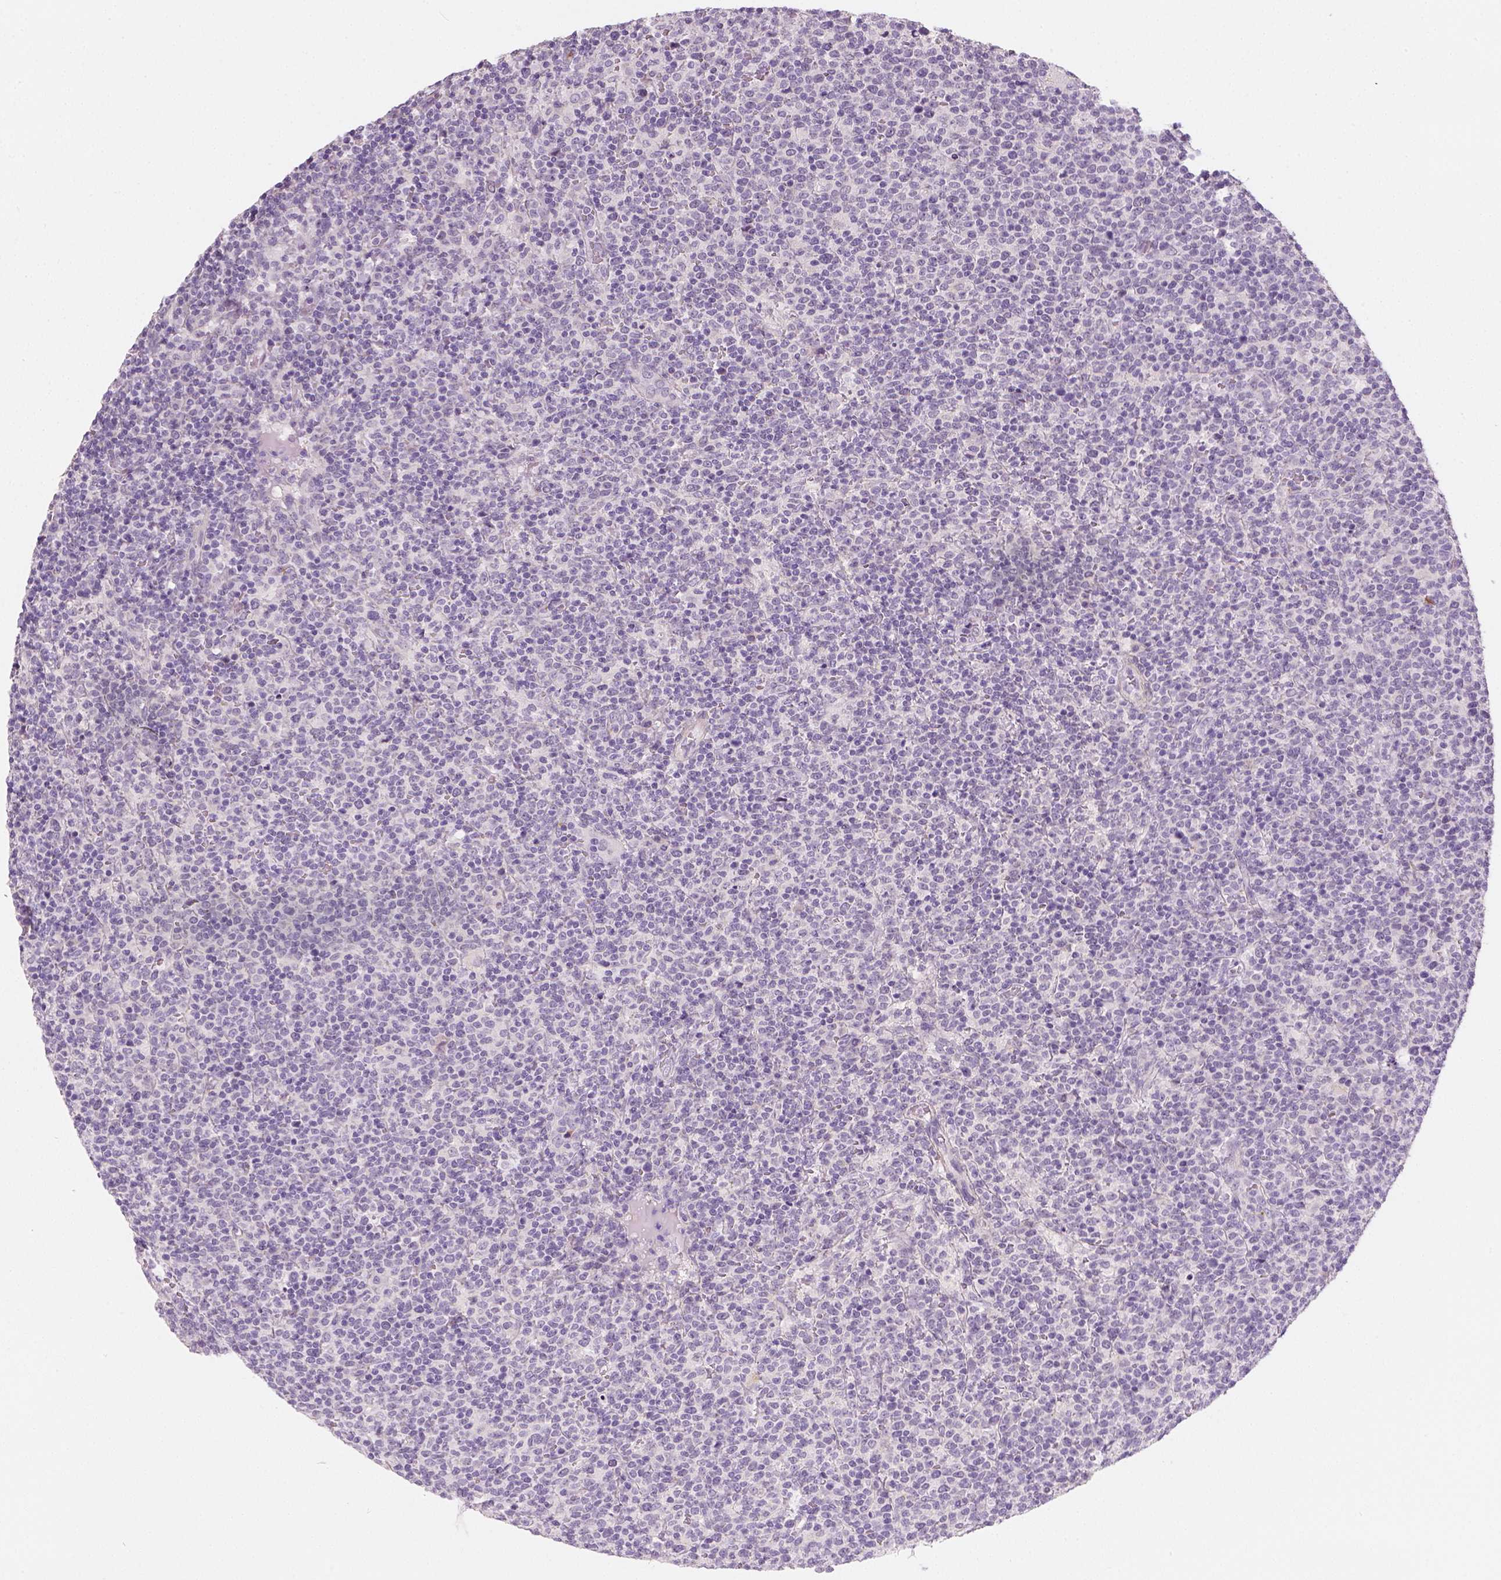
{"staining": {"intensity": "negative", "quantity": "none", "location": "none"}, "tissue": "lymphoma", "cell_type": "Tumor cells", "image_type": "cancer", "snomed": [{"axis": "morphology", "description": "Malignant lymphoma, non-Hodgkin's type, High grade"}, {"axis": "topography", "description": "Lymph node"}], "caption": "Immunohistochemical staining of malignant lymphoma, non-Hodgkin's type (high-grade) demonstrates no significant staining in tumor cells.", "gene": "FAM163B", "patient": {"sex": "male", "age": 61}}